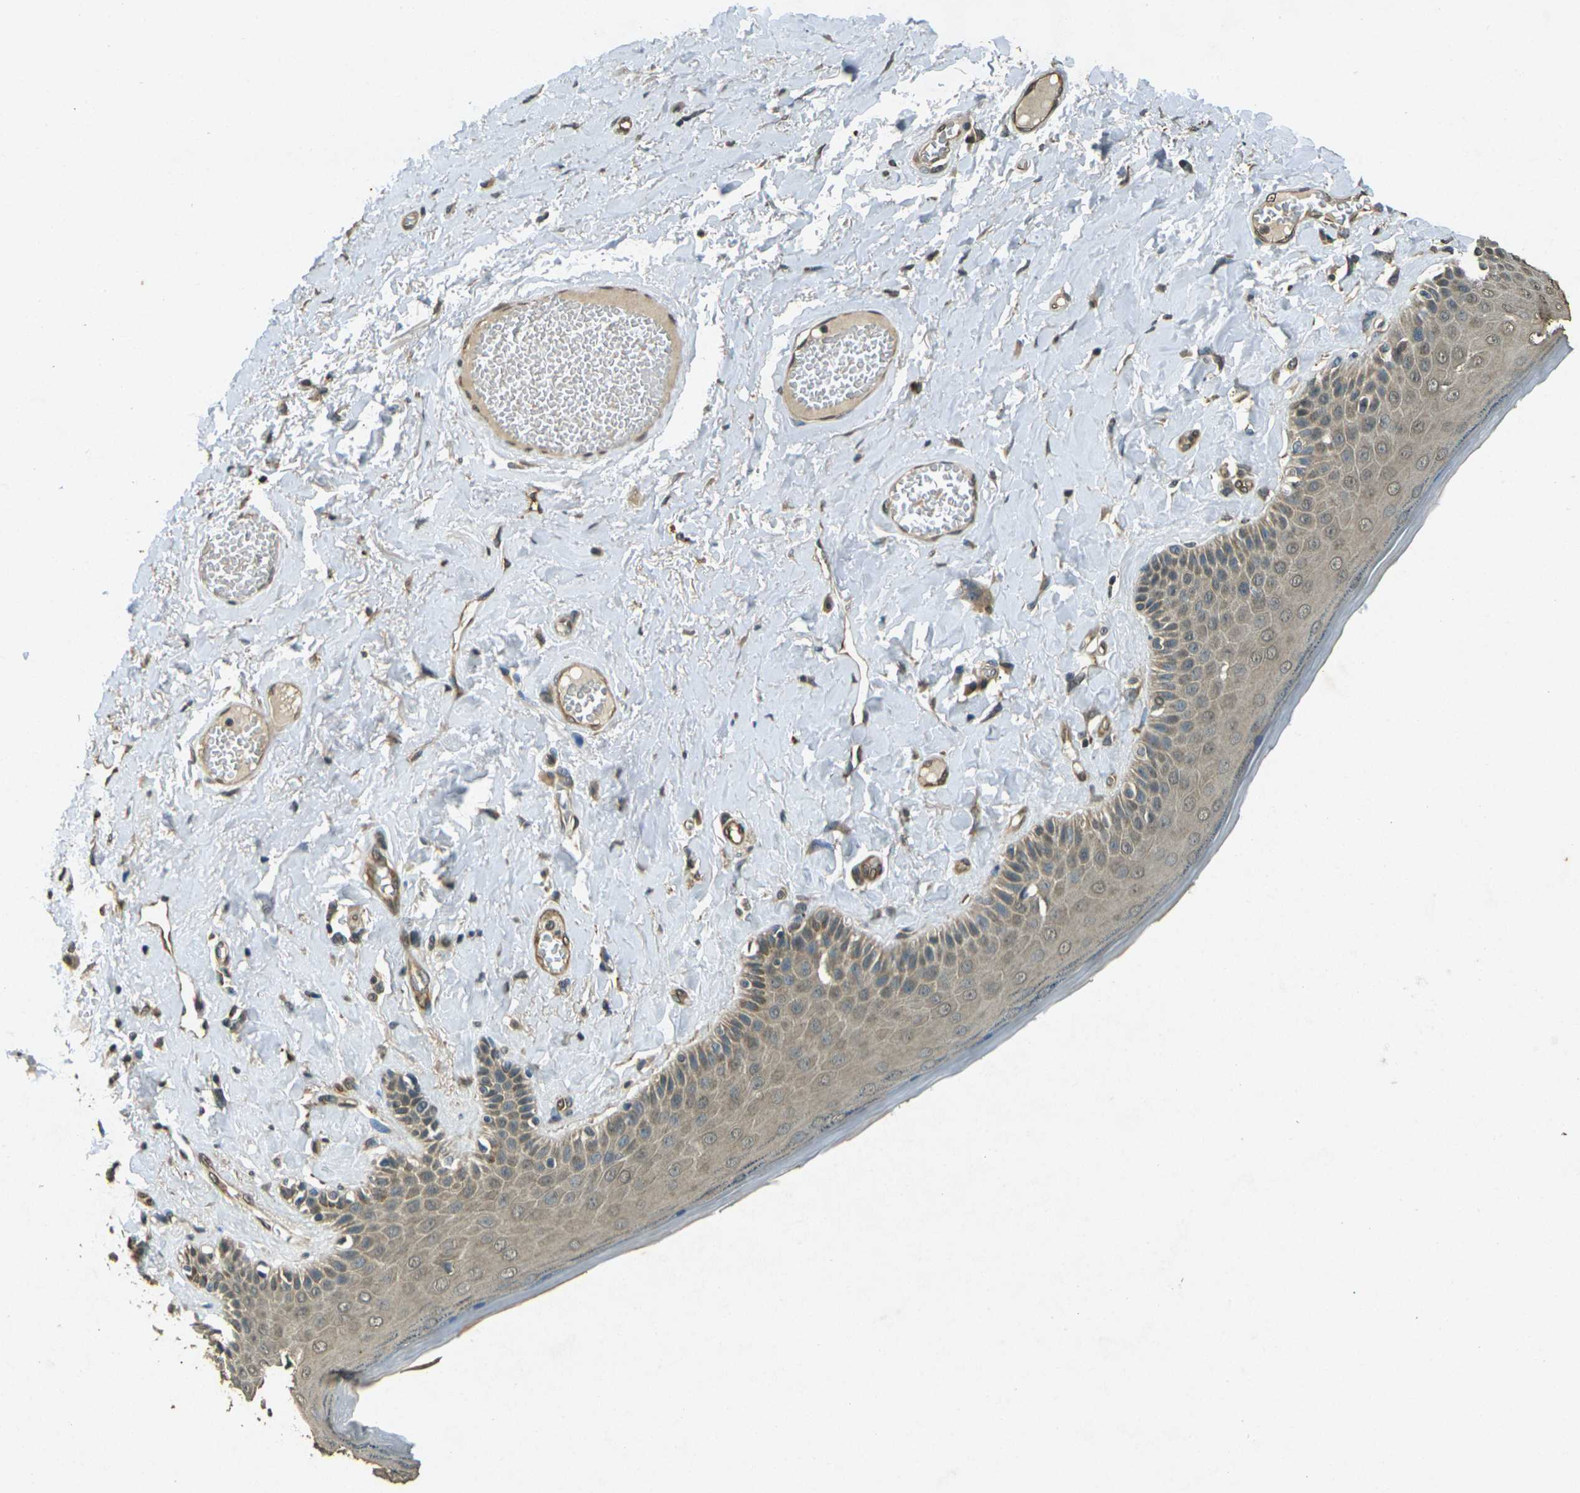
{"staining": {"intensity": "moderate", "quantity": ">75%", "location": "cytoplasmic/membranous"}, "tissue": "skin", "cell_type": "Epidermal cells", "image_type": "normal", "snomed": [{"axis": "morphology", "description": "Normal tissue, NOS"}, {"axis": "topography", "description": "Anal"}], "caption": "Immunohistochemical staining of normal skin demonstrates moderate cytoplasmic/membranous protein staining in approximately >75% of epidermal cells.", "gene": "PDE2A", "patient": {"sex": "male", "age": 69}}